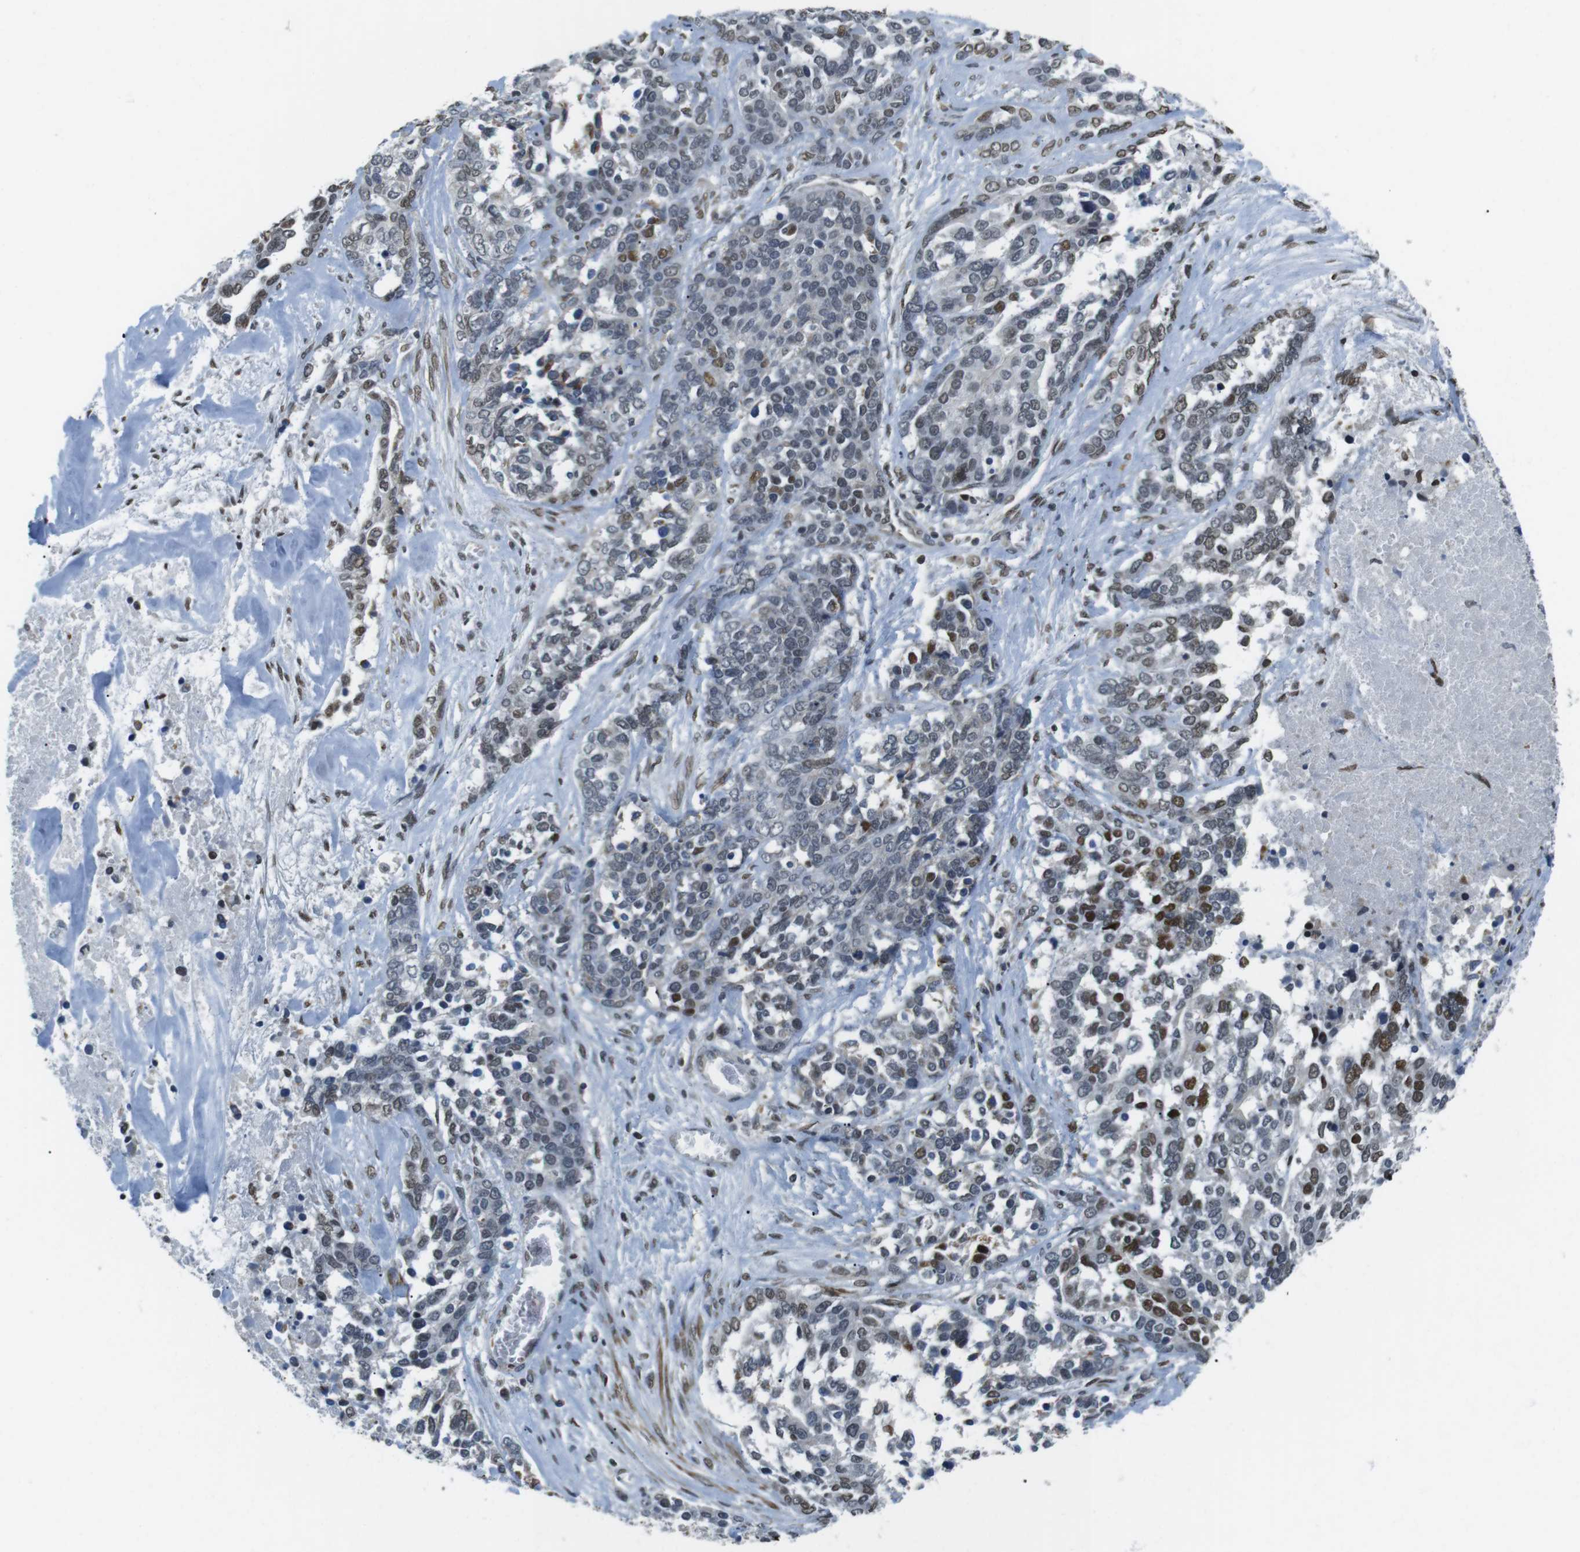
{"staining": {"intensity": "weak", "quantity": "25%-75%", "location": "nuclear"}, "tissue": "ovarian cancer", "cell_type": "Tumor cells", "image_type": "cancer", "snomed": [{"axis": "morphology", "description": "Cystadenocarcinoma, serous, NOS"}, {"axis": "topography", "description": "Ovary"}], "caption": "Immunohistochemistry (IHC) histopathology image of neoplastic tissue: ovarian cancer (serous cystadenocarcinoma) stained using immunohistochemistry (IHC) reveals low levels of weak protein expression localized specifically in the nuclear of tumor cells, appearing as a nuclear brown color.", "gene": "USP7", "patient": {"sex": "female", "age": 44}}